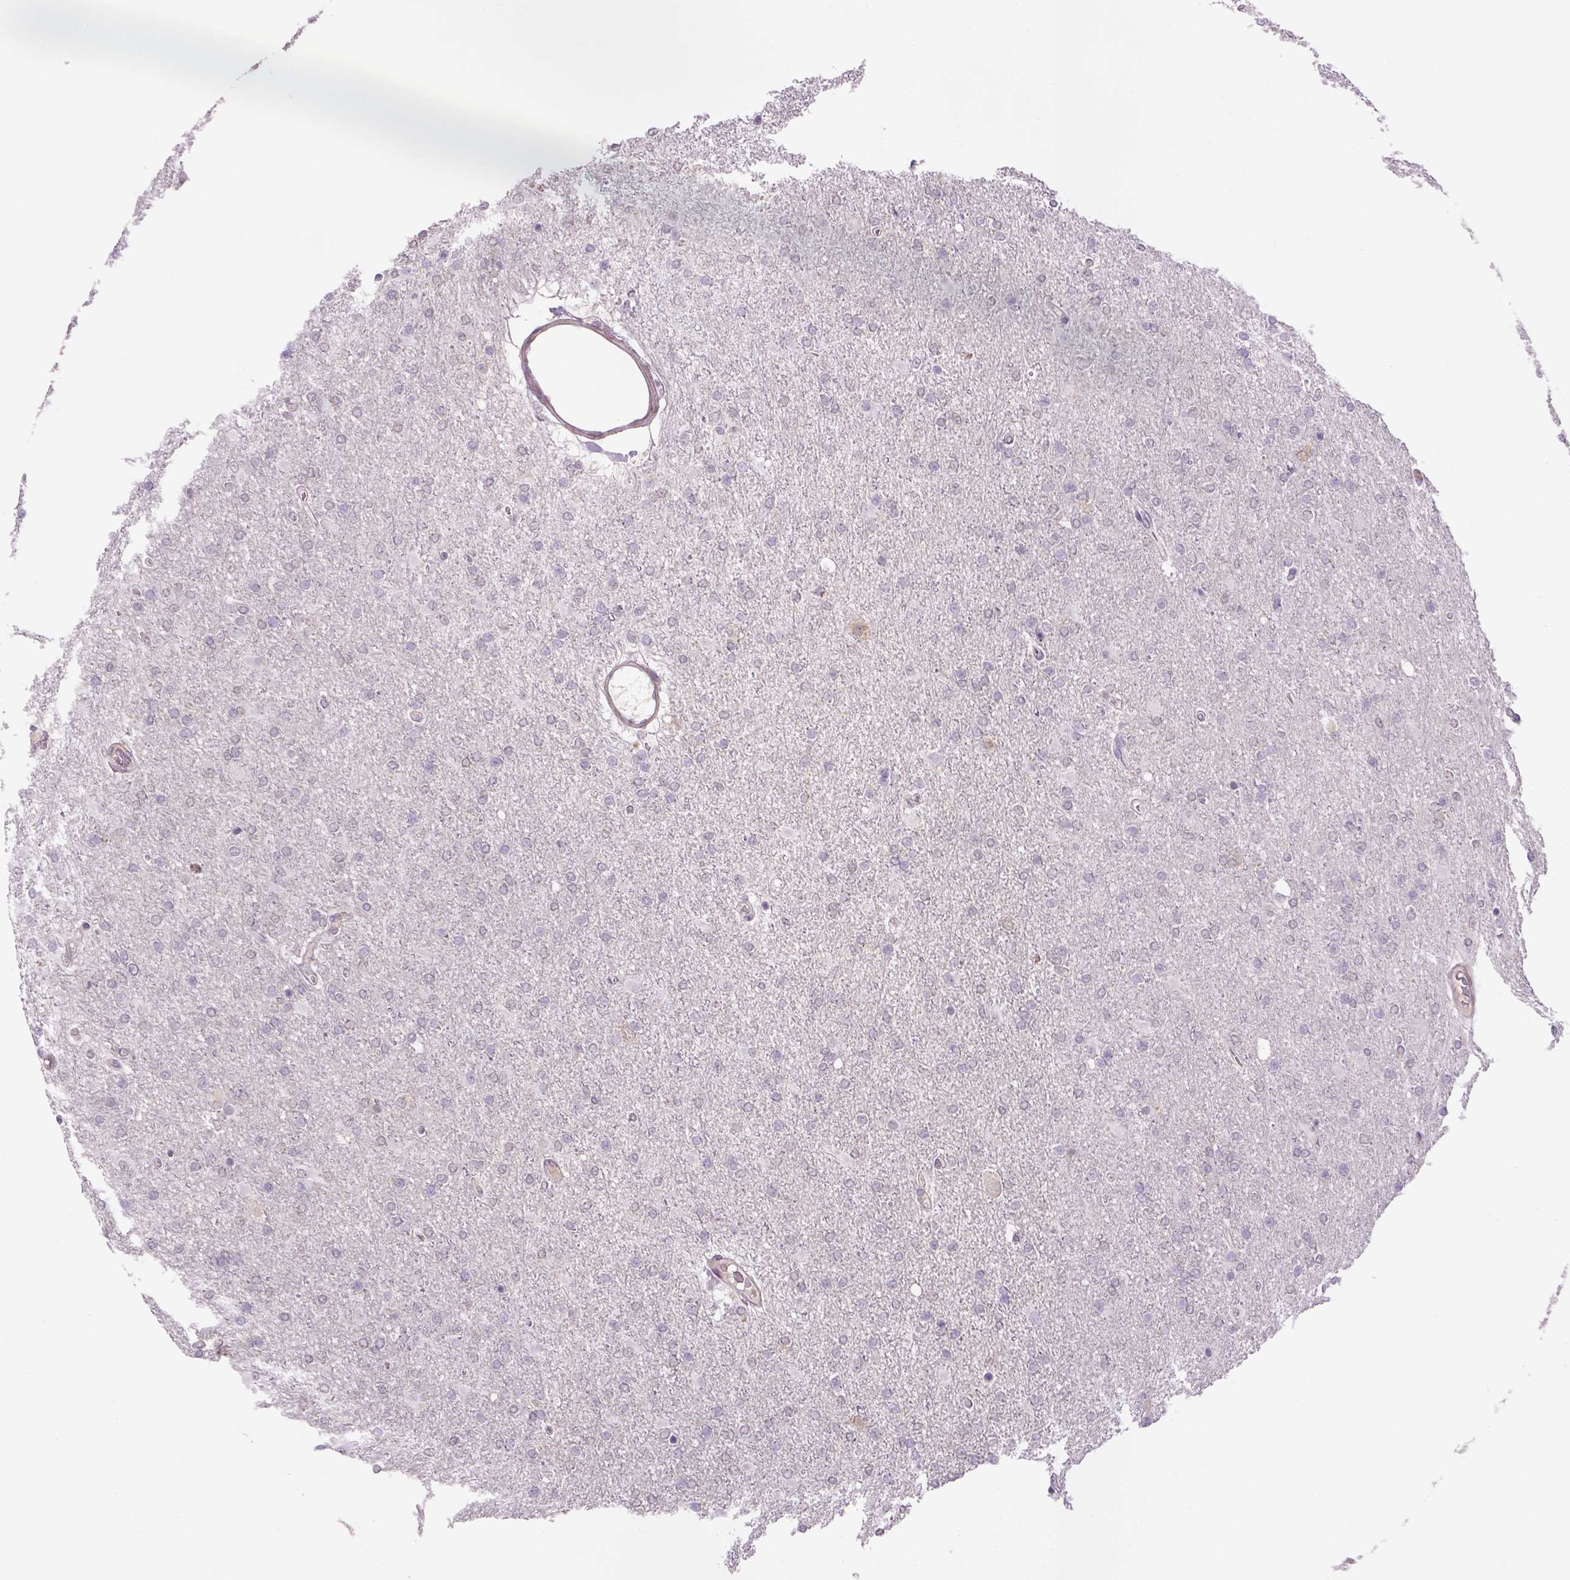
{"staining": {"intensity": "negative", "quantity": "none", "location": "none"}, "tissue": "glioma", "cell_type": "Tumor cells", "image_type": "cancer", "snomed": [{"axis": "morphology", "description": "Glioma, malignant, High grade"}, {"axis": "topography", "description": "Cerebral cortex"}], "caption": "Immunohistochemical staining of malignant glioma (high-grade) displays no significant expression in tumor cells. (Brightfield microscopy of DAB immunohistochemistry at high magnification).", "gene": "PRRT1", "patient": {"sex": "male", "age": 70}}